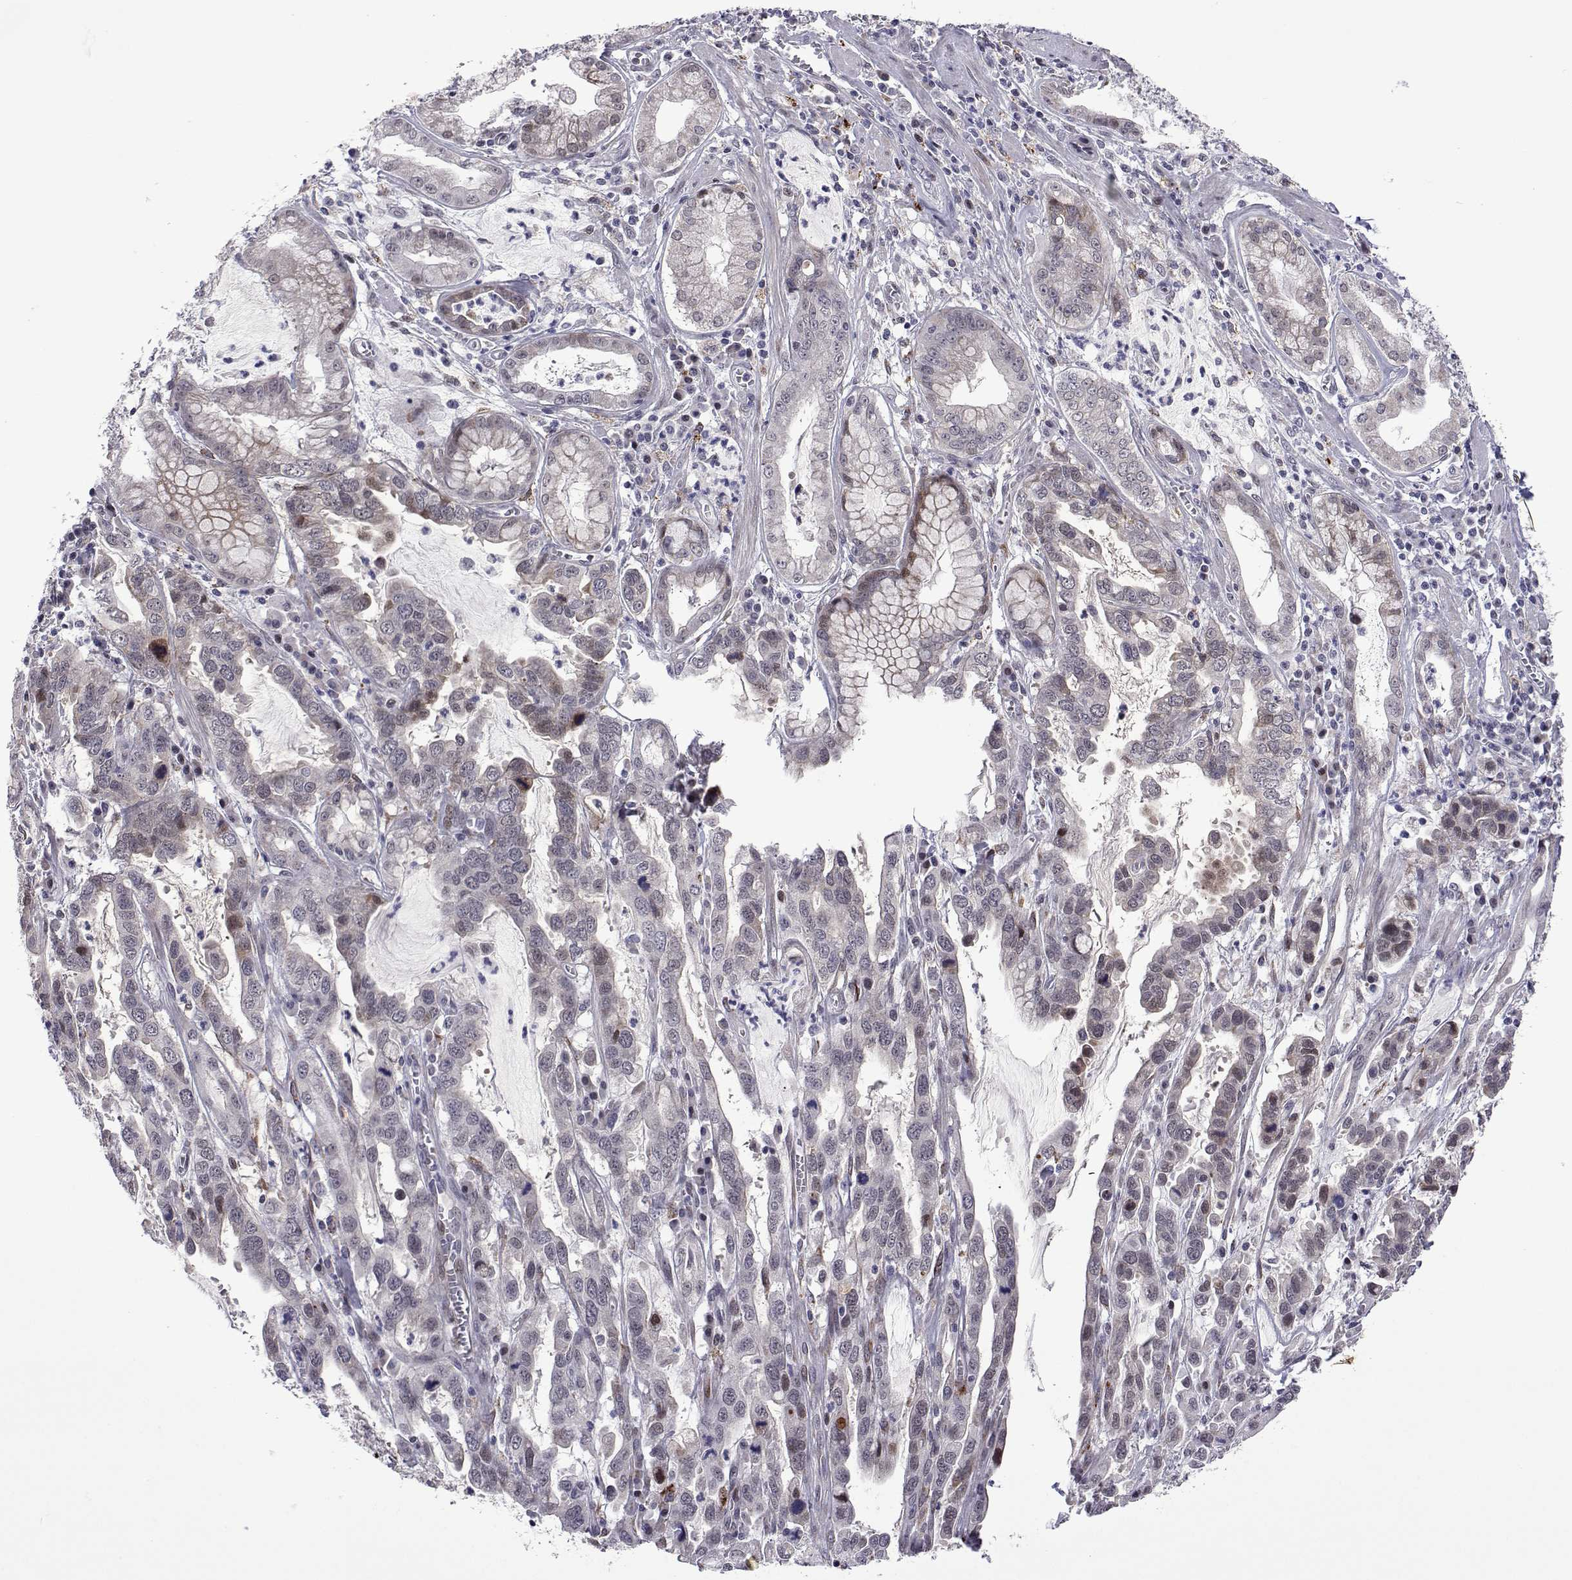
{"staining": {"intensity": "weak", "quantity": "<25%", "location": "nuclear"}, "tissue": "stomach cancer", "cell_type": "Tumor cells", "image_type": "cancer", "snomed": [{"axis": "morphology", "description": "Adenocarcinoma, NOS"}, {"axis": "topography", "description": "Stomach, lower"}], "caption": "High power microscopy photomicrograph of an immunohistochemistry image of stomach adenocarcinoma, revealing no significant staining in tumor cells. (DAB (3,3'-diaminobenzidine) immunohistochemistry visualized using brightfield microscopy, high magnification).", "gene": "EFCAB3", "patient": {"sex": "female", "age": 76}}